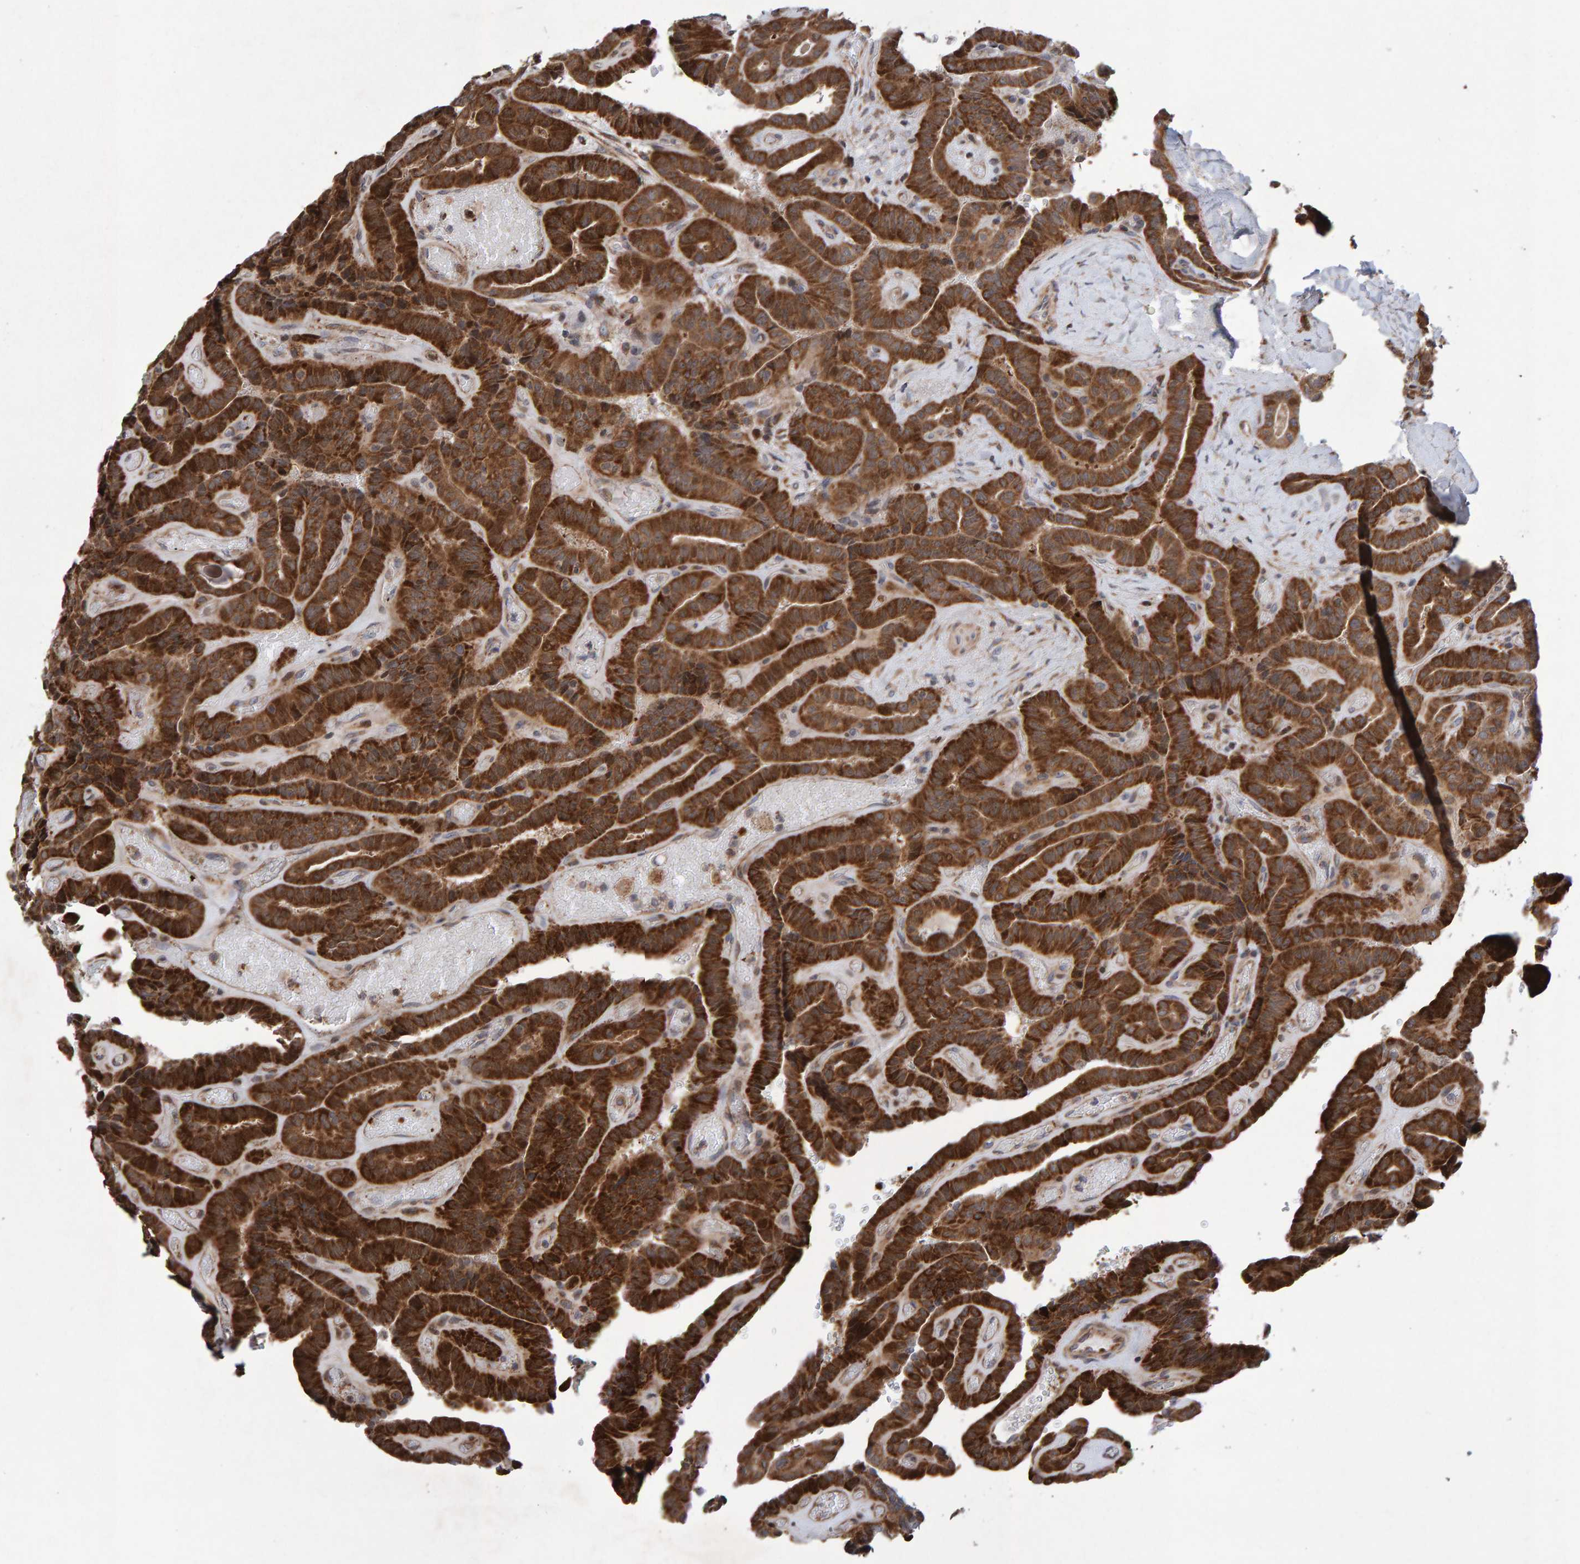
{"staining": {"intensity": "strong", "quantity": ">75%", "location": "cytoplasmic/membranous"}, "tissue": "thyroid cancer", "cell_type": "Tumor cells", "image_type": "cancer", "snomed": [{"axis": "morphology", "description": "Papillary adenocarcinoma, NOS"}, {"axis": "topography", "description": "Thyroid gland"}], "caption": "This histopathology image shows immunohistochemistry (IHC) staining of human thyroid cancer, with high strong cytoplasmic/membranous positivity in approximately >75% of tumor cells.", "gene": "PECR", "patient": {"sex": "male", "age": 77}}